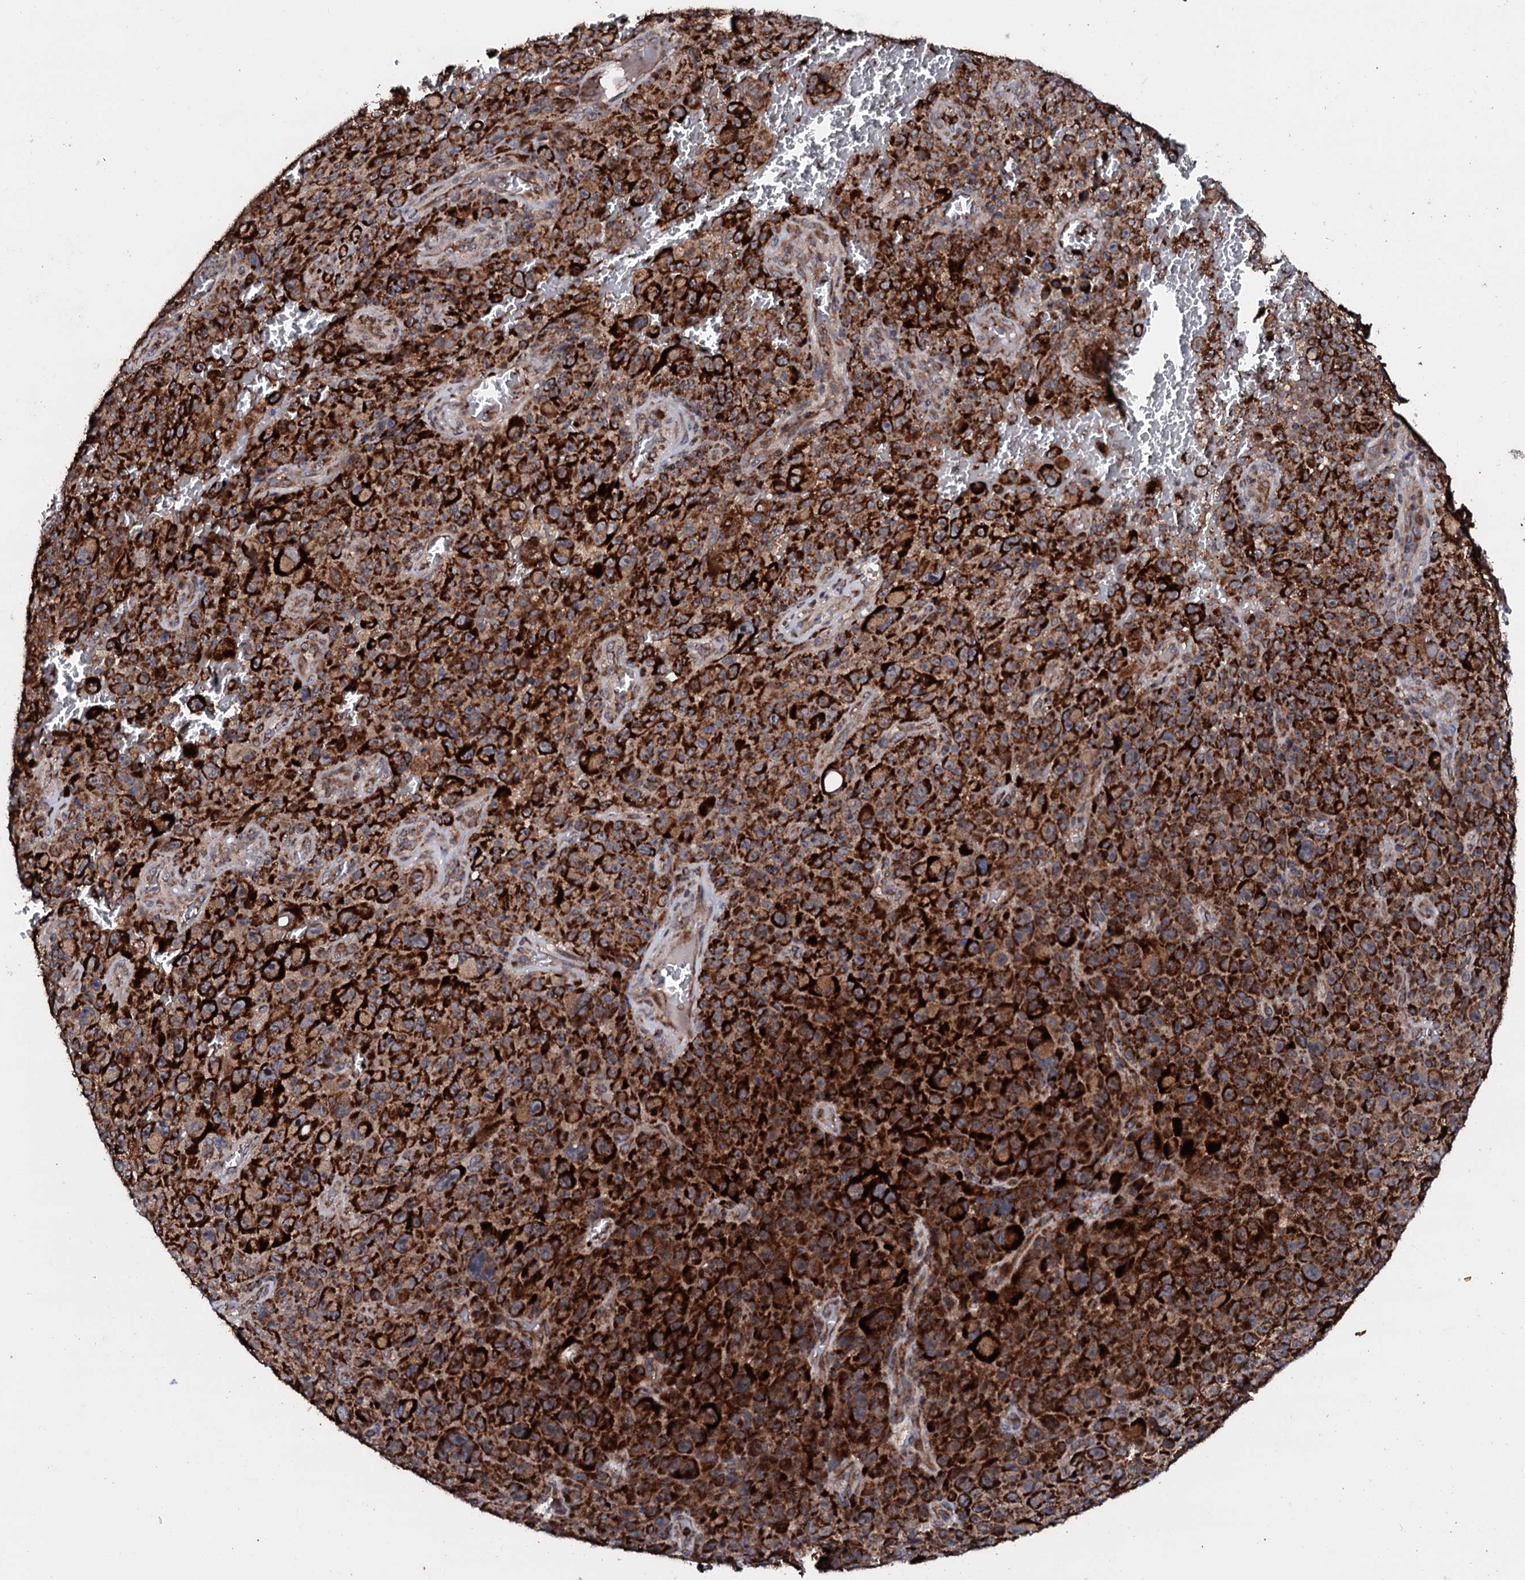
{"staining": {"intensity": "strong", "quantity": ">75%", "location": "cytoplasmic/membranous"}, "tissue": "melanoma", "cell_type": "Tumor cells", "image_type": "cancer", "snomed": [{"axis": "morphology", "description": "Malignant melanoma, NOS"}, {"axis": "topography", "description": "Skin"}], "caption": "Human malignant melanoma stained with a brown dye reveals strong cytoplasmic/membranous positive staining in approximately >75% of tumor cells.", "gene": "SDHAF2", "patient": {"sex": "female", "age": 82}}